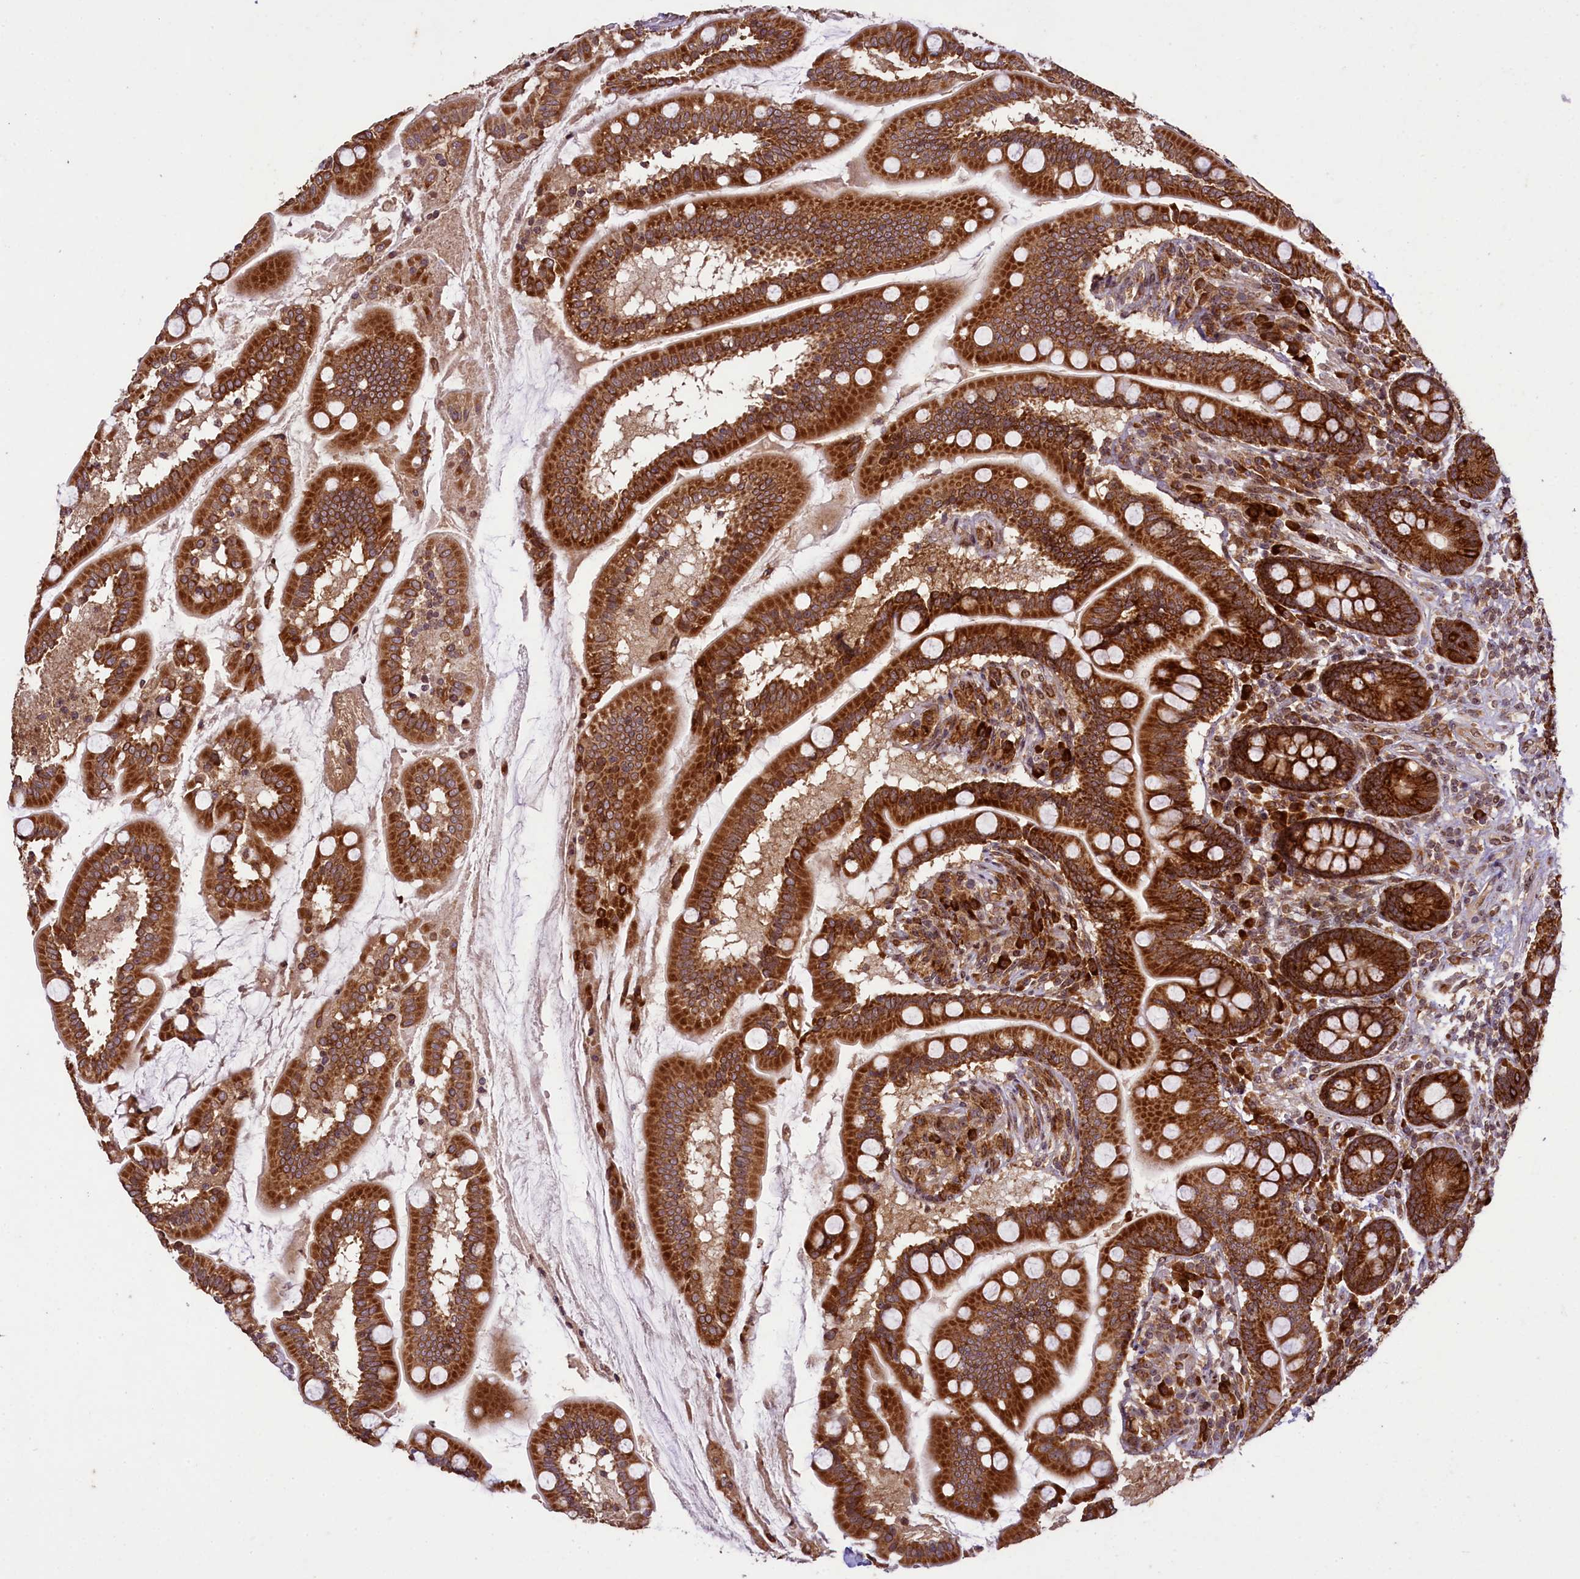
{"staining": {"intensity": "strong", "quantity": ">75%", "location": "cytoplasmic/membranous"}, "tissue": "small intestine", "cell_type": "Glandular cells", "image_type": "normal", "snomed": [{"axis": "morphology", "description": "Normal tissue, NOS"}, {"axis": "topography", "description": "Small intestine"}], "caption": "A high-resolution micrograph shows immunohistochemistry (IHC) staining of benign small intestine, which exhibits strong cytoplasmic/membranous positivity in approximately >75% of glandular cells.", "gene": "LARP4", "patient": {"sex": "female", "age": 64}}